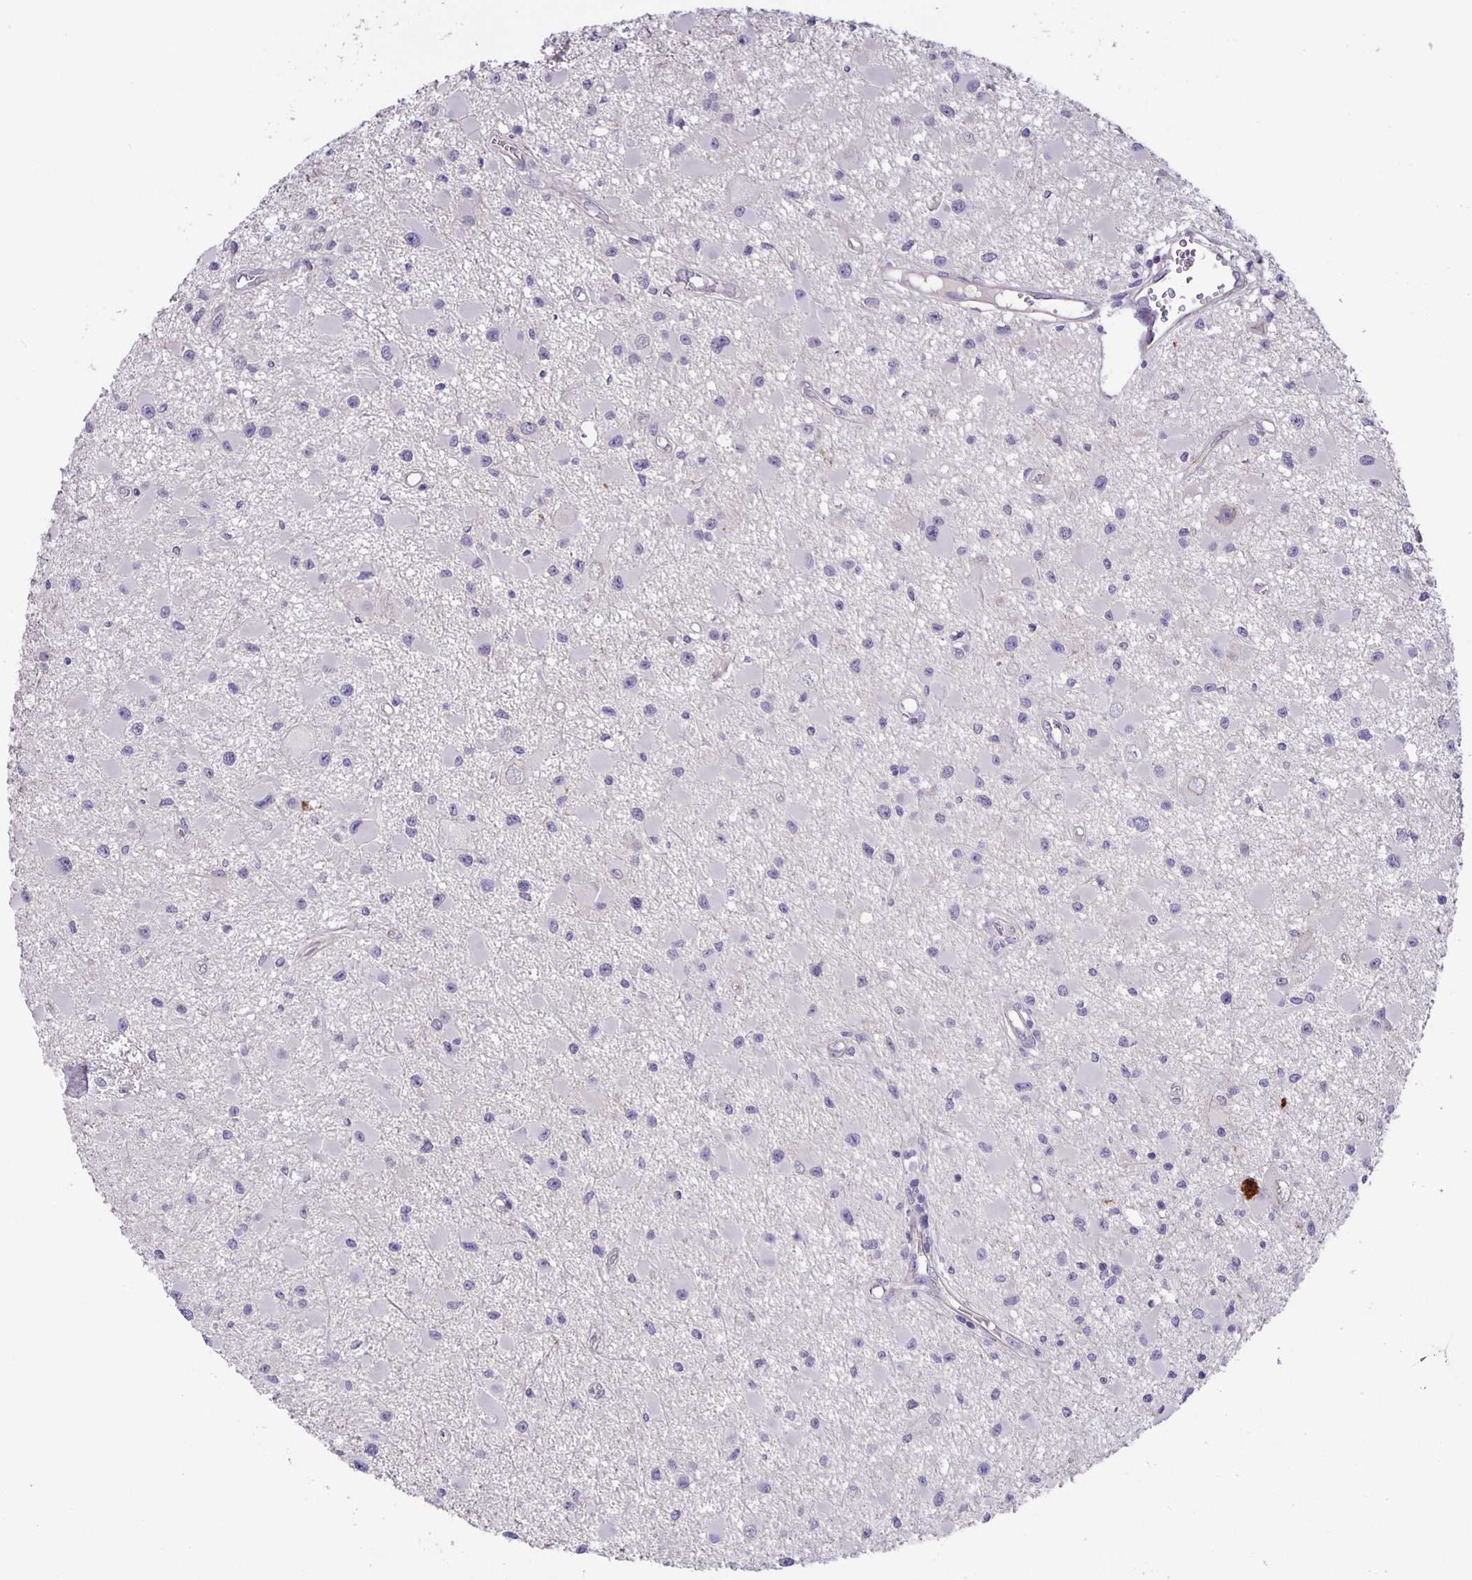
{"staining": {"intensity": "negative", "quantity": "none", "location": "none"}, "tissue": "glioma", "cell_type": "Tumor cells", "image_type": "cancer", "snomed": [{"axis": "morphology", "description": "Glioma, malignant, High grade"}, {"axis": "topography", "description": "Brain"}], "caption": "Image shows no protein staining in tumor cells of malignant glioma (high-grade) tissue.", "gene": "PTPN3", "patient": {"sex": "male", "age": 54}}